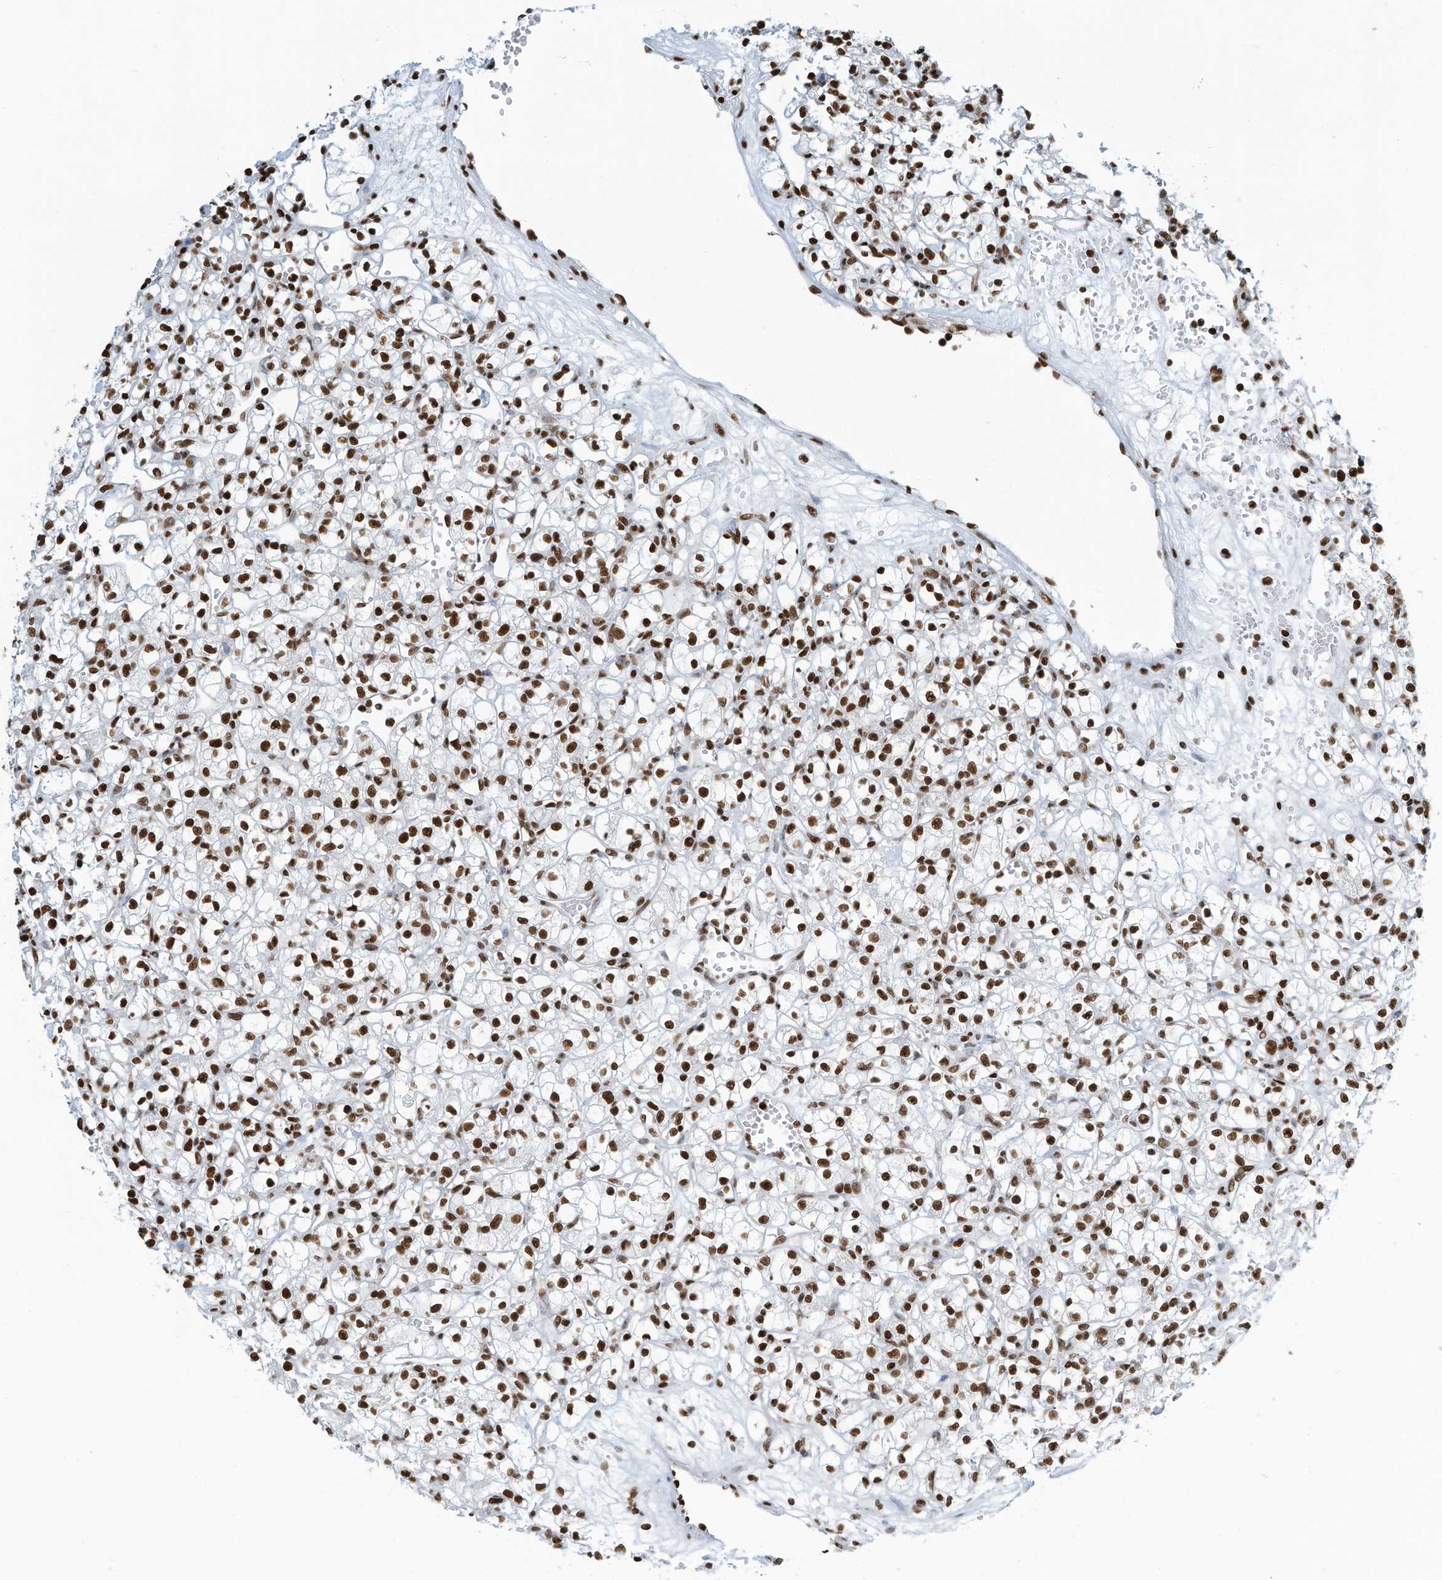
{"staining": {"intensity": "strong", "quantity": ">75%", "location": "nuclear"}, "tissue": "renal cancer", "cell_type": "Tumor cells", "image_type": "cancer", "snomed": [{"axis": "morphology", "description": "Adenocarcinoma, NOS"}, {"axis": "topography", "description": "Kidney"}], "caption": "Immunohistochemistry (IHC) image of renal cancer stained for a protein (brown), which exhibits high levels of strong nuclear staining in about >75% of tumor cells.", "gene": "SARNP", "patient": {"sex": "female", "age": 59}}